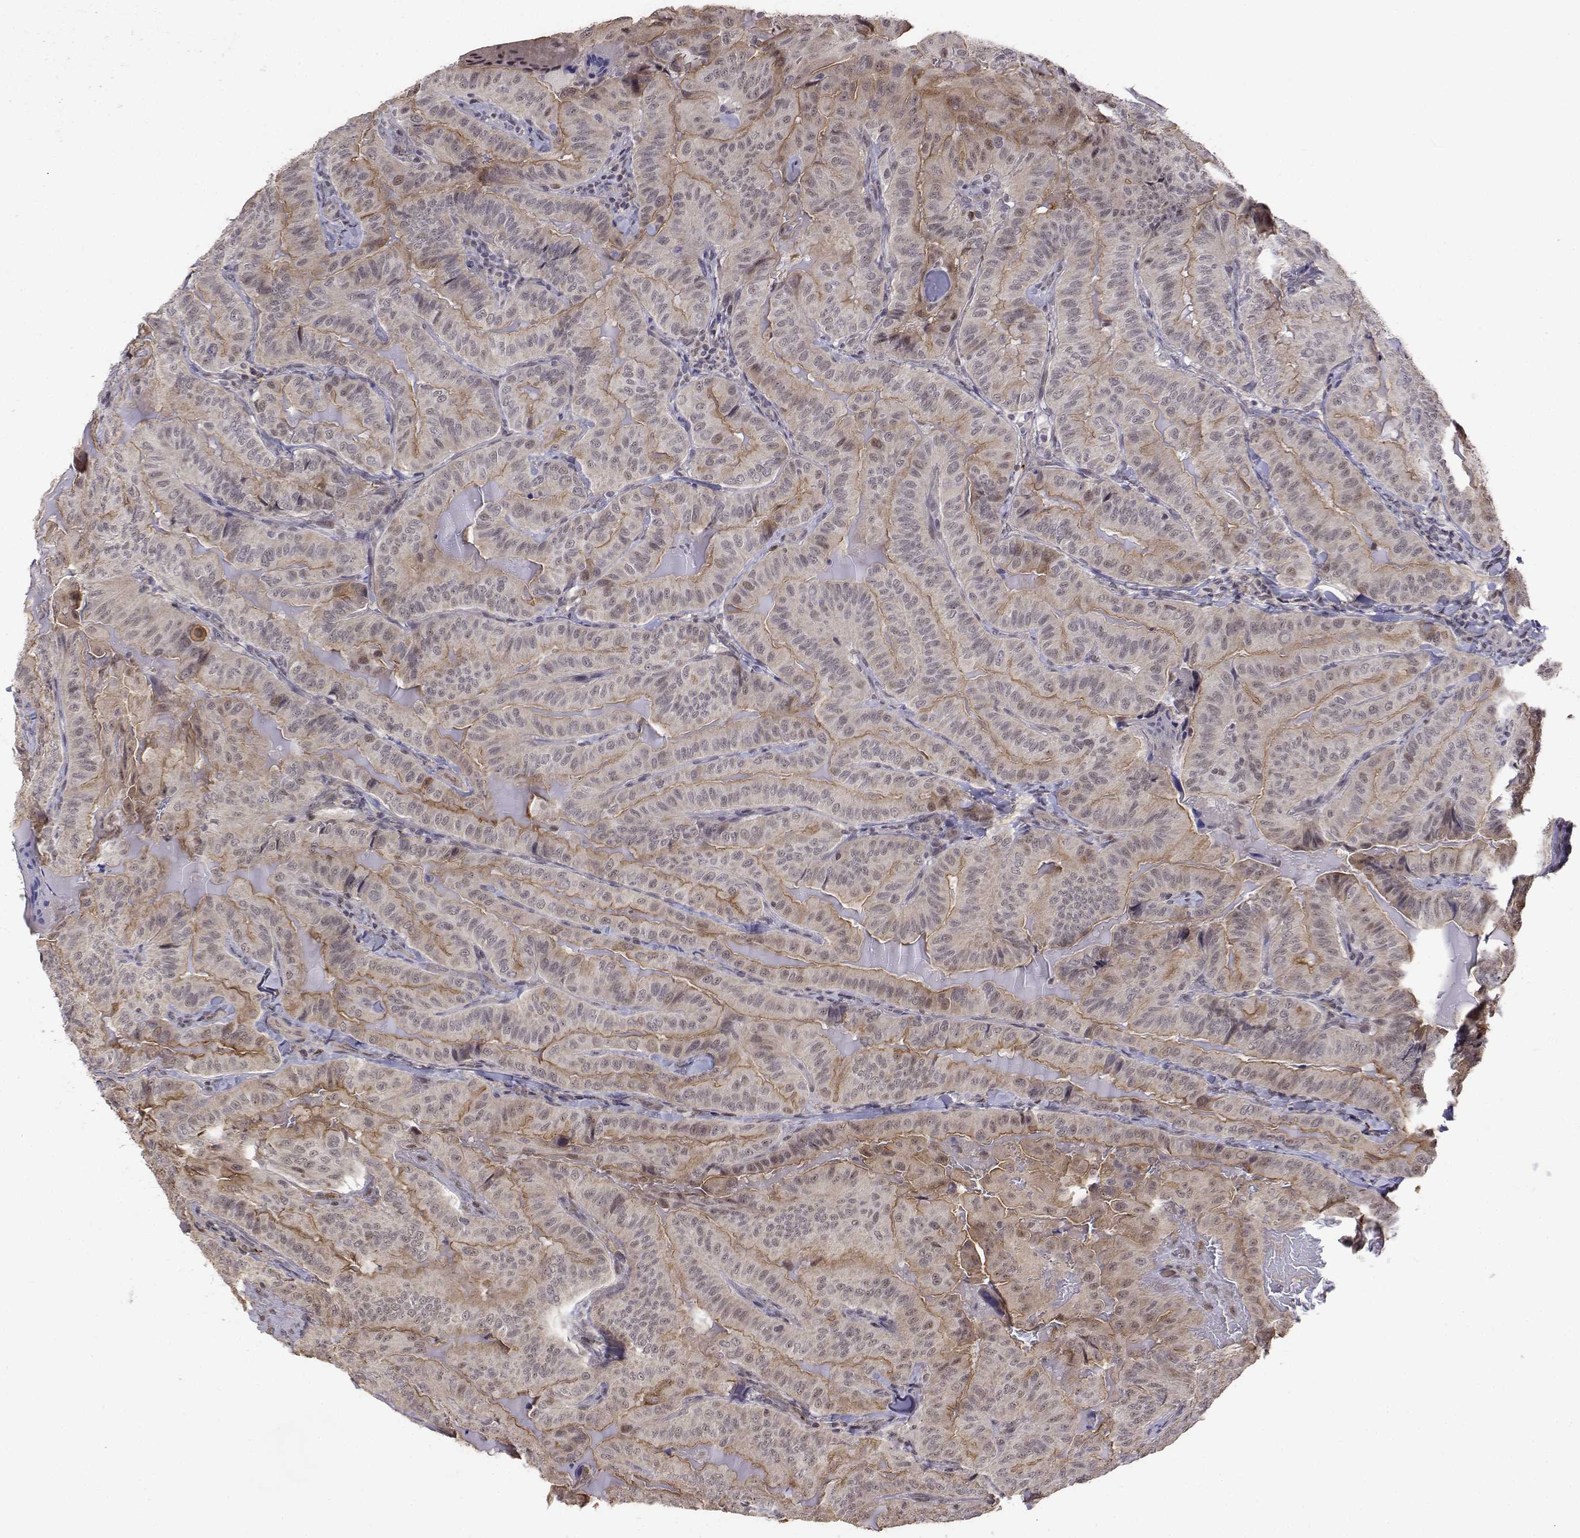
{"staining": {"intensity": "weak", "quantity": "25%-75%", "location": "cytoplasmic/membranous"}, "tissue": "thyroid cancer", "cell_type": "Tumor cells", "image_type": "cancer", "snomed": [{"axis": "morphology", "description": "Papillary adenocarcinoma, NOS"}, {"axis": "topography", "description": "Thyroid gland"}], "caption": "Protein analysis of thyroid cancer (papillary adenocarcinoma) tissue reveals weak cytoplasmic/membranous positivity in about 25%-75% of tumor cells.", "gene": "ITGA7", "patient": {"sex": "female", "age": 68}}